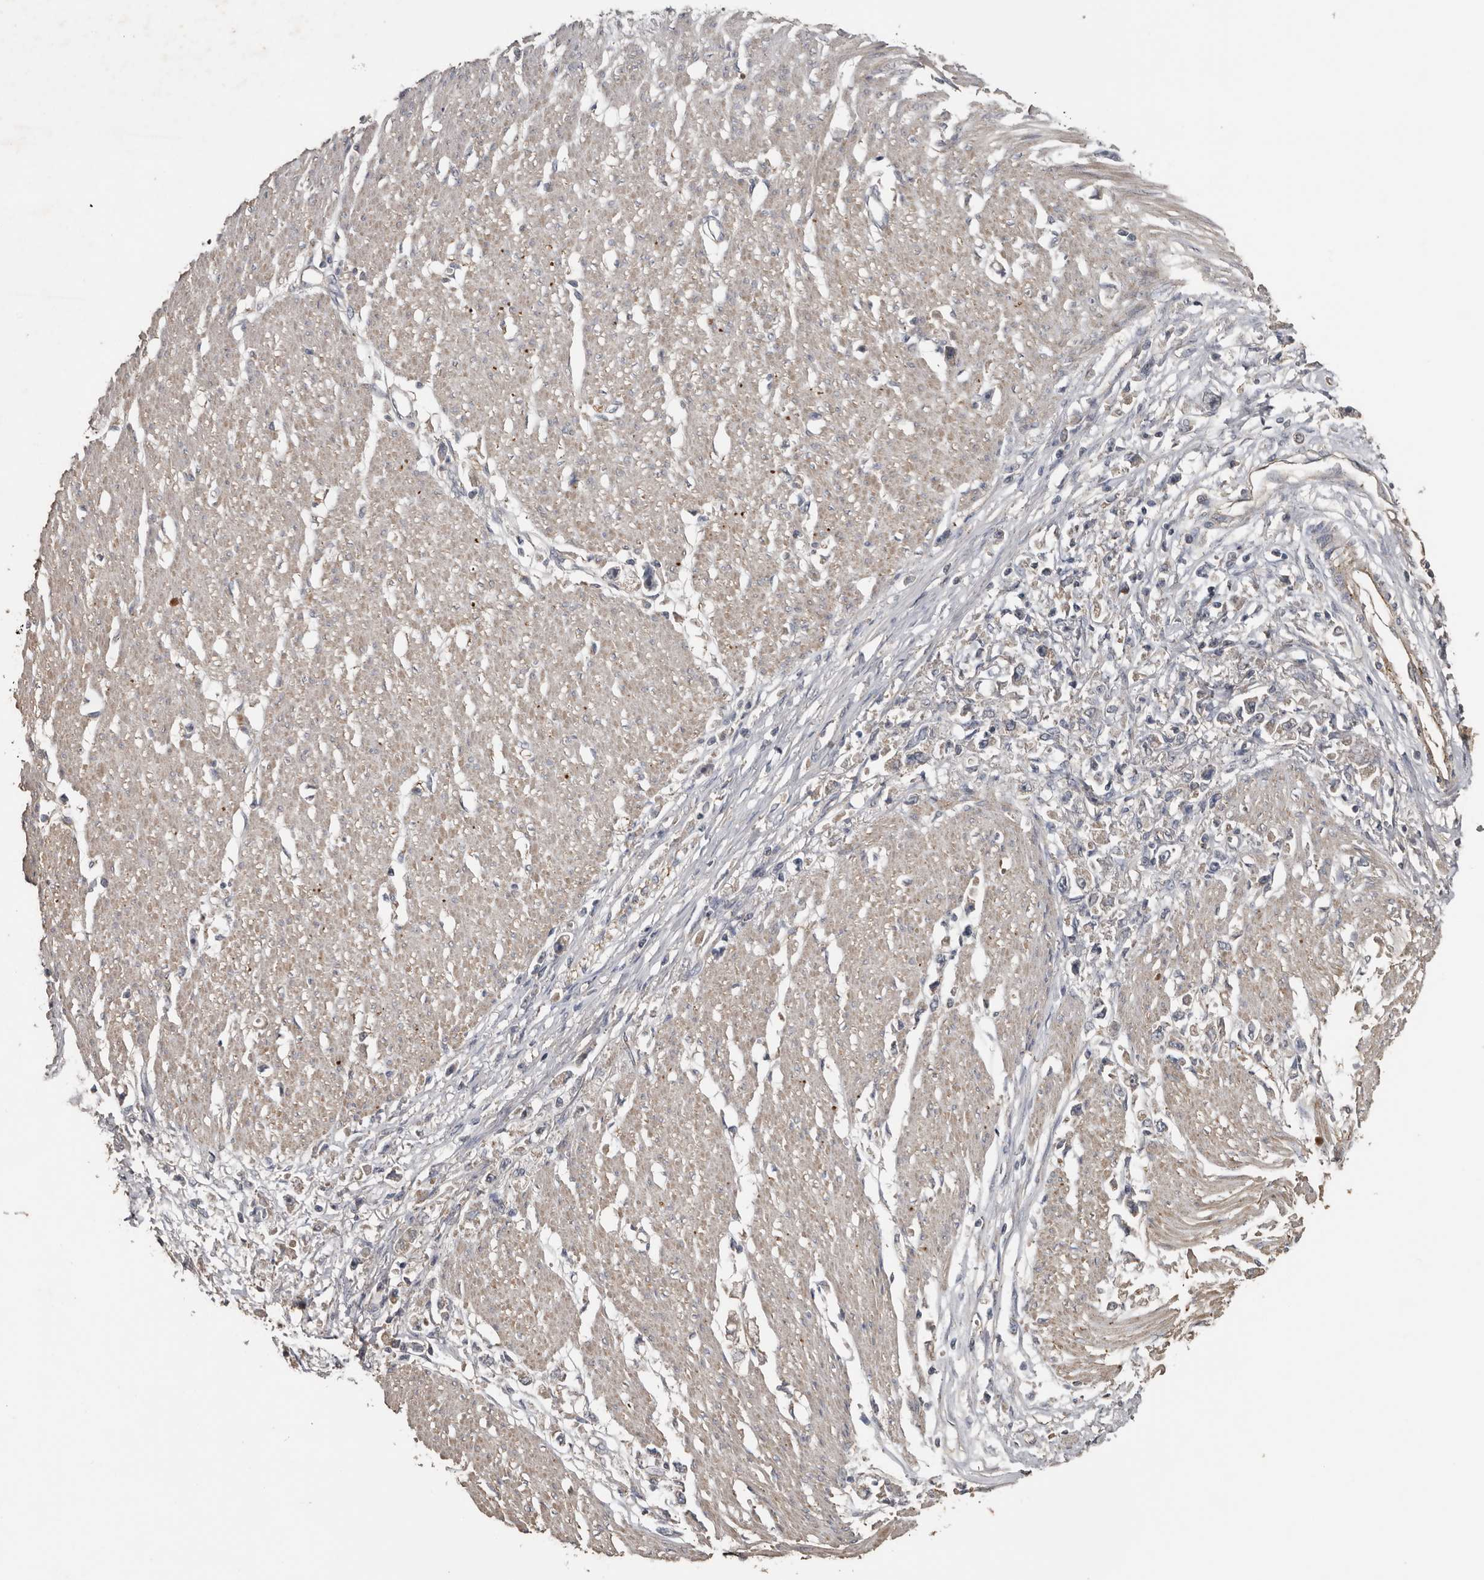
{"staining": {"intensity": "negative", "quantity": "none", "location": "none"}, "tissue": "stomach cancer", "cell_type": "Tumor cells", "image_type": "cancer", "snomed": [{"axis": "morphology", "description": "Adenocarcinoma, NOS"}, {"axis": "topography", "description": "Stomach"}], "caption": "The micrograph shows no staining of tumor cells in stomach cancer (adenocarcinoma). Brightfield microscopy of IHC stained with DAB (3,3'-diaminobenzidine) (brown) and hematoxylin (blue), captured at high magnification.", "gene": "HYAL4", "patient": {"sex": "female", "age": 59}}